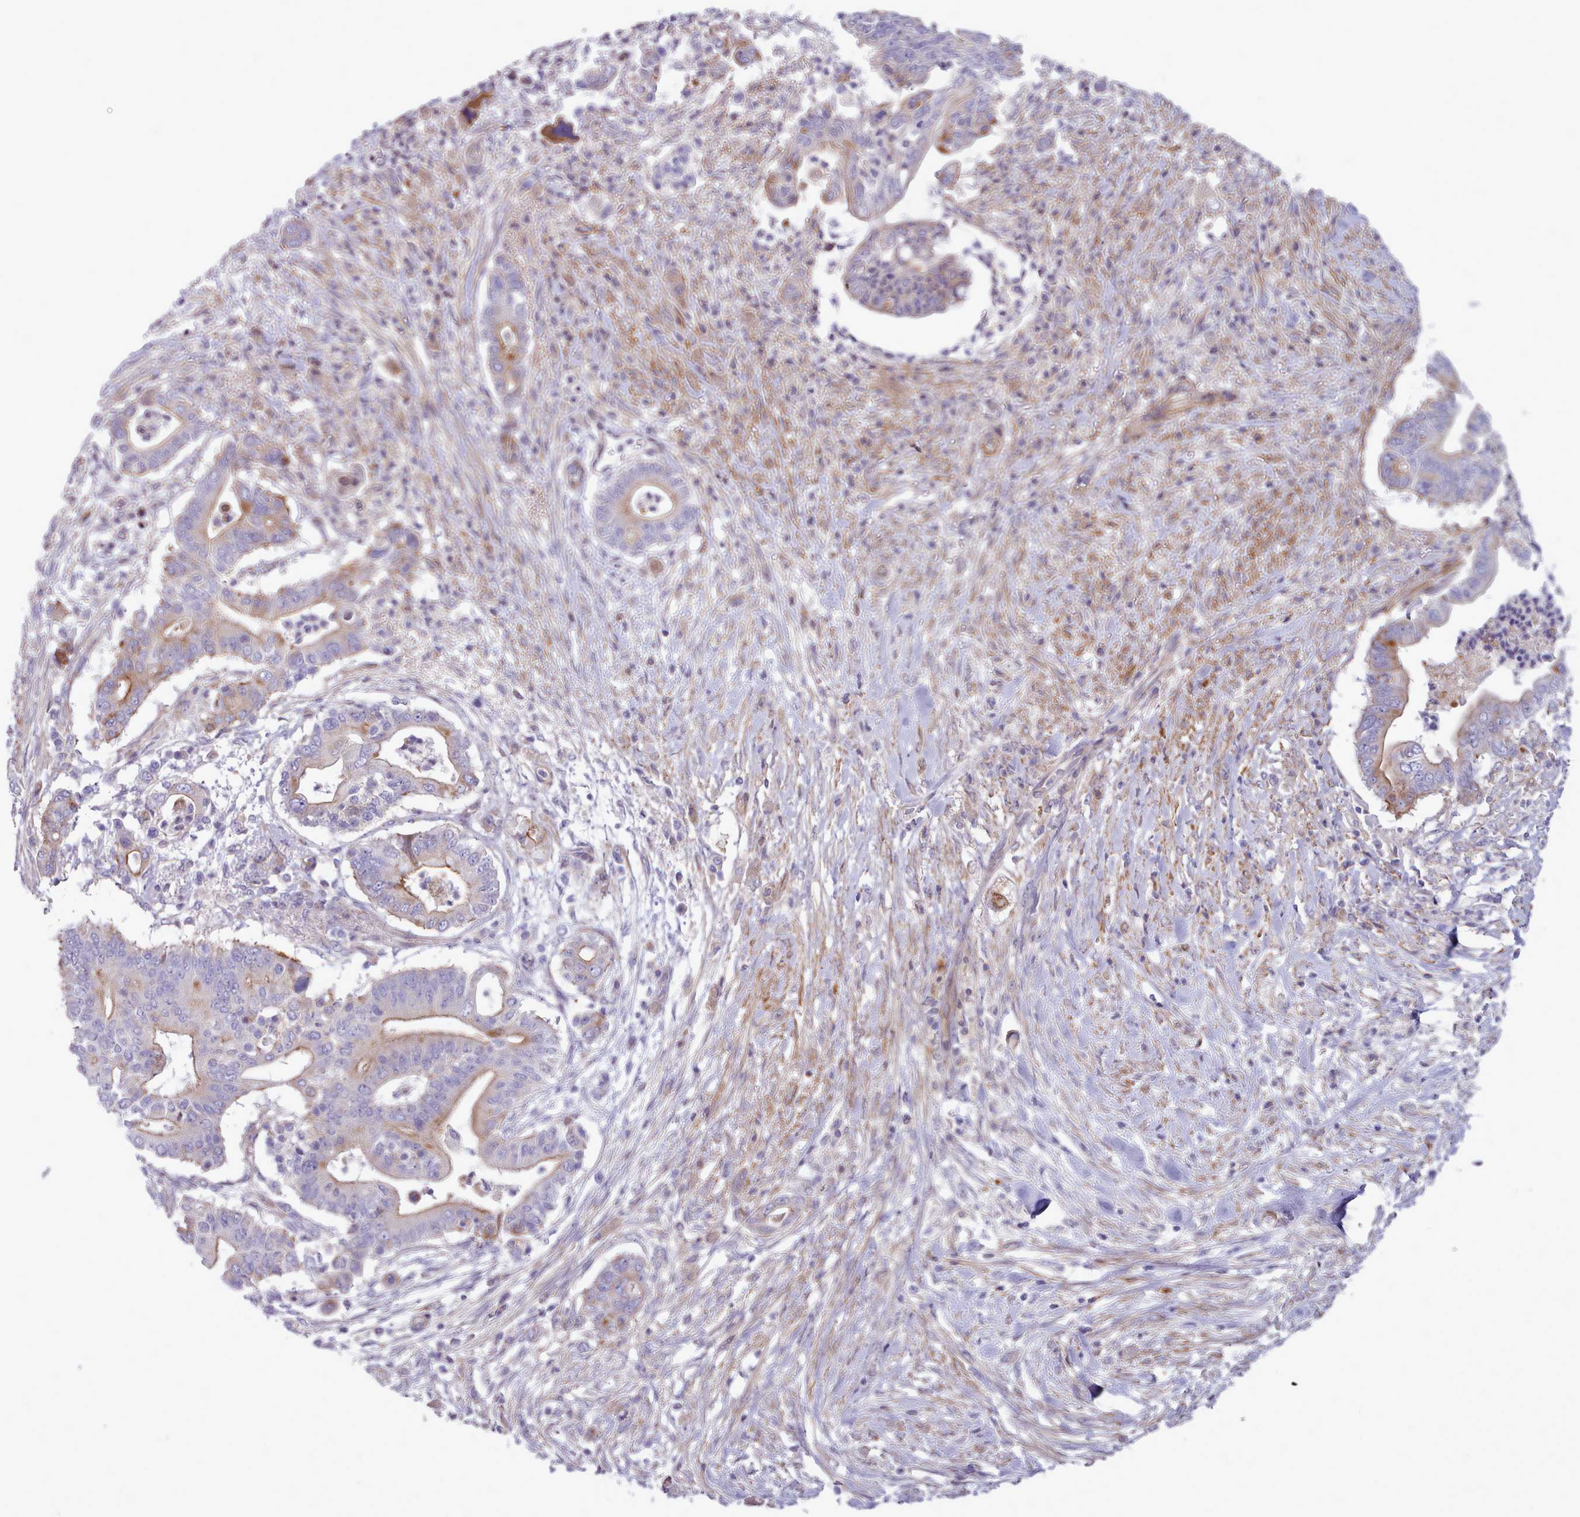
{"staining": {"intensity": "weak", "quantity": "<25%", "location": "cytoplasmic/membranous"}, "tissue": "pancreatic cancer", "cell_type": "Tumor cells", "image_type": "cancer", "snomed": [{"axis": "morphology", "description": "Adenocarcinoma, NOS"}, {"axis": "topography", "description": "Pancreas"}], "caption": "DAB (3,3'-diaminobenzidine) immunohistochemical staining of human pancreatic cancer (adenocarcinoma) exhibits no significant staining in tumor cells. The staining is performed using DAB brown chromogen with nuclei counter-stained in using hematoxylin.", "gene": "TENT4B", "patient": {"sex": "male", "age": 68}}